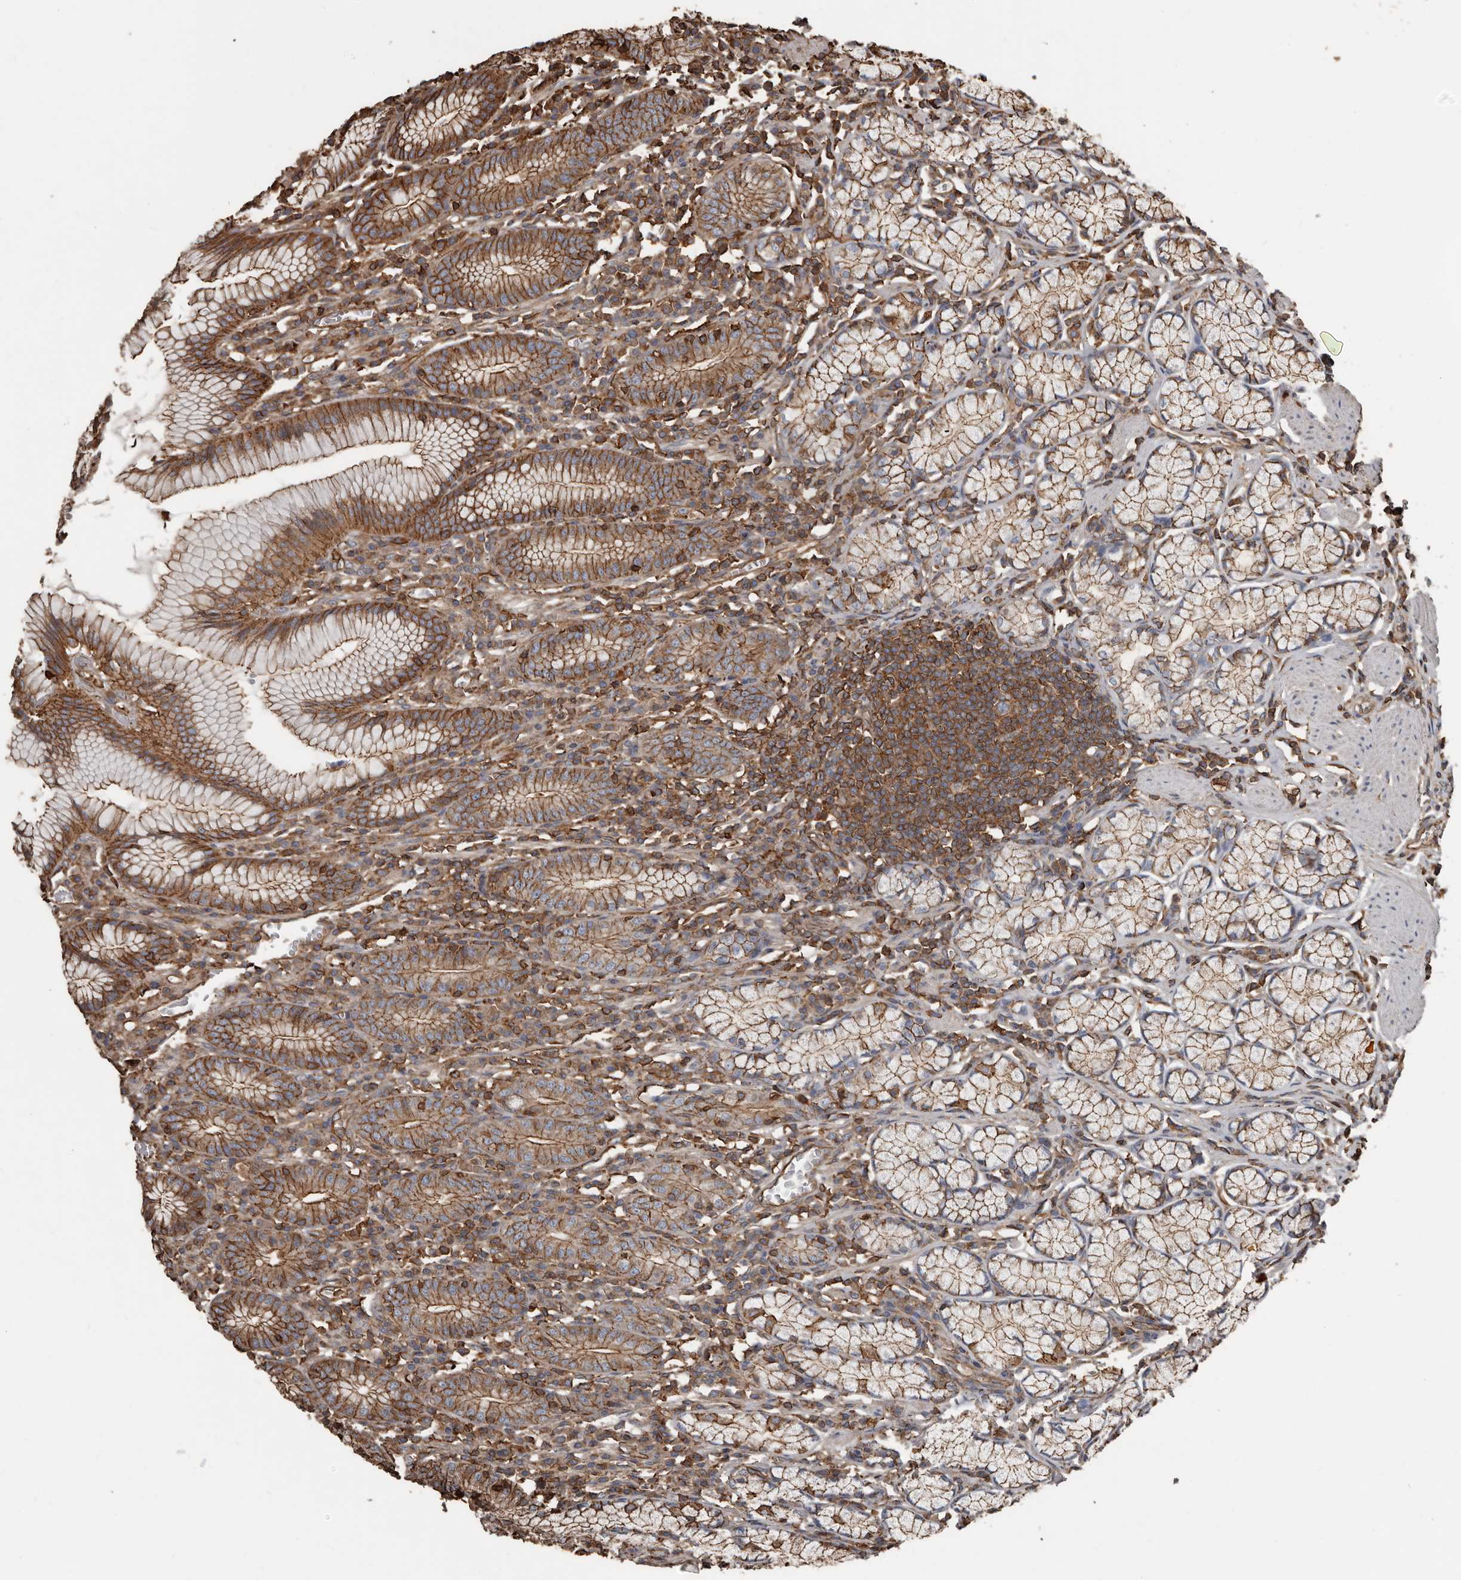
{"staining": {"intensity": "moderate", "quantity": ">75%", "location": "cytoplasmic/membranous"}, "tissue": "stomach", "cell_type": "Glandular cells", "image_type": "normal", "snomed": [{"axis": "morphology", "description": "Normal tissue, NOS"}, {"axis": "topography", "description": "Stomach"}], "caption": "Glandular cells demonstrate medium levels of moderate cytoplasmic/membranous positivity in approximately >75% of cells in unremarkable human stomach.", "gene": "DENND6B", "patient": {"sex": "male", "age": 55}}